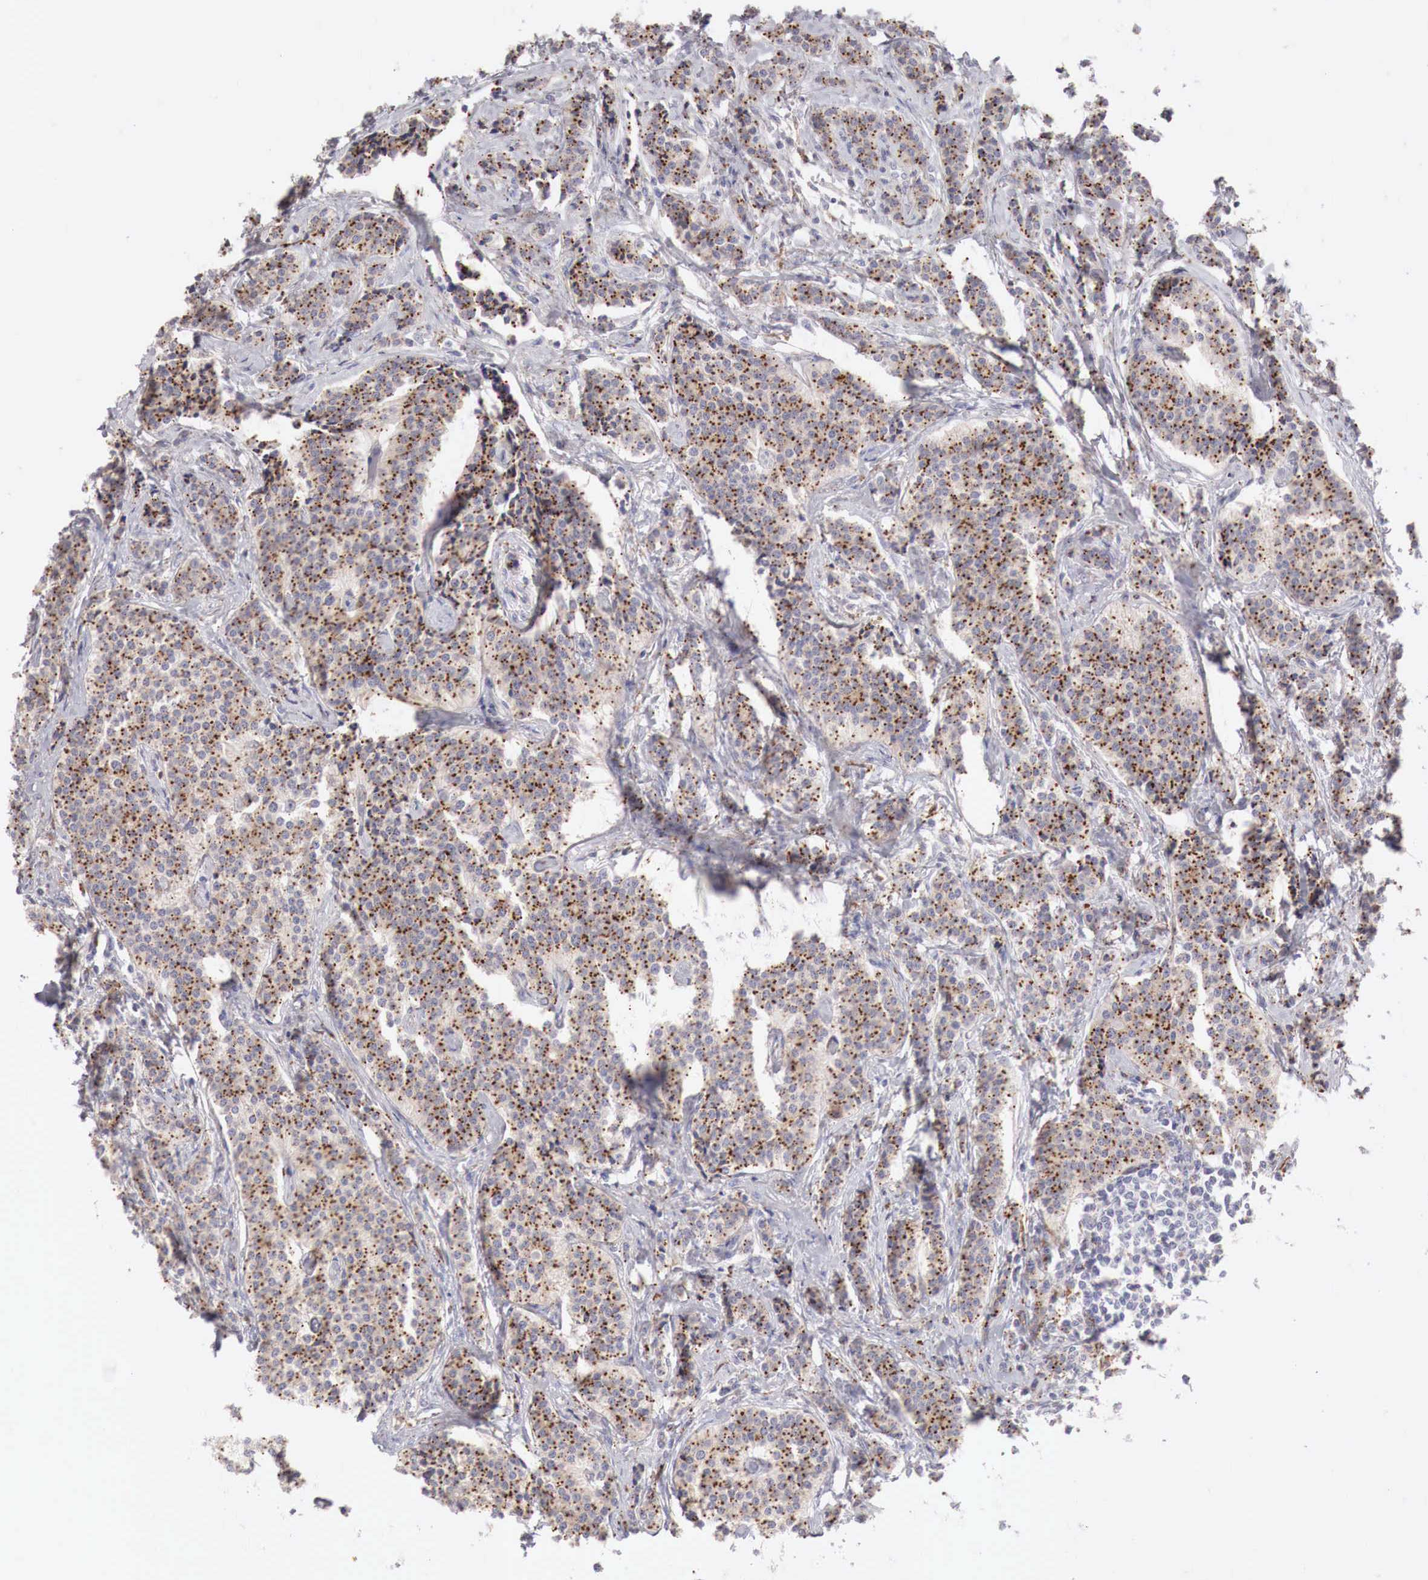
{"staining": {"intensity": "strong", "quantity": ">75%", "location": "cytoplasmic/membranous"}, "tissue": "carcinoid", "cell_type": "Tumor cells", "image_type": "cancer", "snomed": [{"axis": "morphology", "description": "Carcinoid, malignant, NOS"}, {"axis": "topography", "description": "Small intestine"}], "caption": "A high-resolution histopathology image shows immunohistochemistry (IHC) staining of carcinoid, which exhibits strong cytoplasmic/membranous expression in about >75% of tumor cells.", "gene": "GLA", "patient": {"sex": "male", "age": 63}}